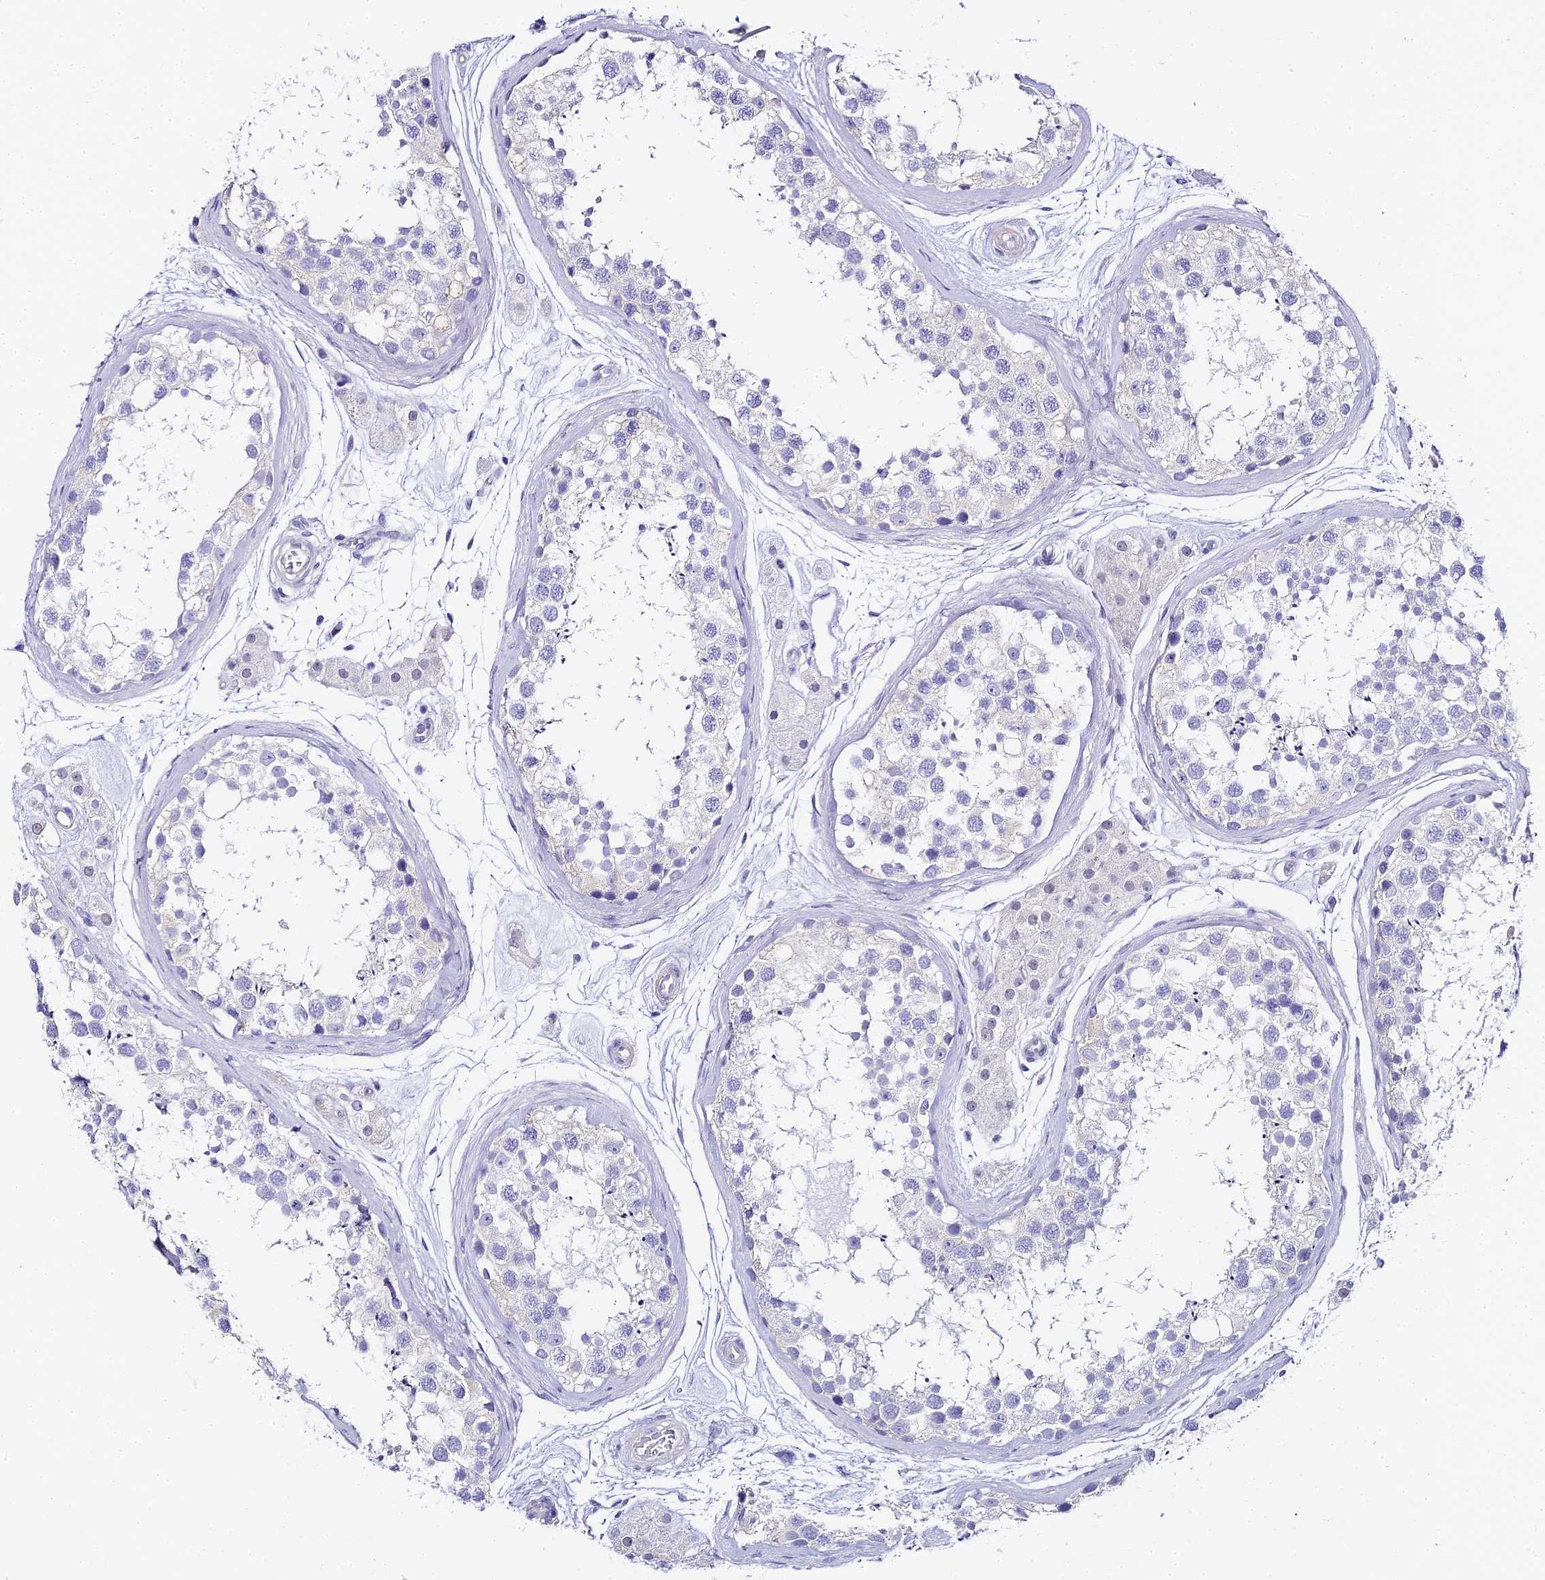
{"staining": {"intensity": "negative", "quantity": "none", "location": "none"}, "tissue": "testis", "cell_type": "Cells in seminiferous ducts", "image_type": "normal", "snomed": [{"axis": "morphology", "description": "Normal tissue, NOS"}, {"axis": "topography", "description": "Testis"}], "caption": "IHC of normal human testis shows no expression in cells in seminiferous ducts.", "gene": "ABHD14A", "patient": {"sex": "male", "age": 56}}